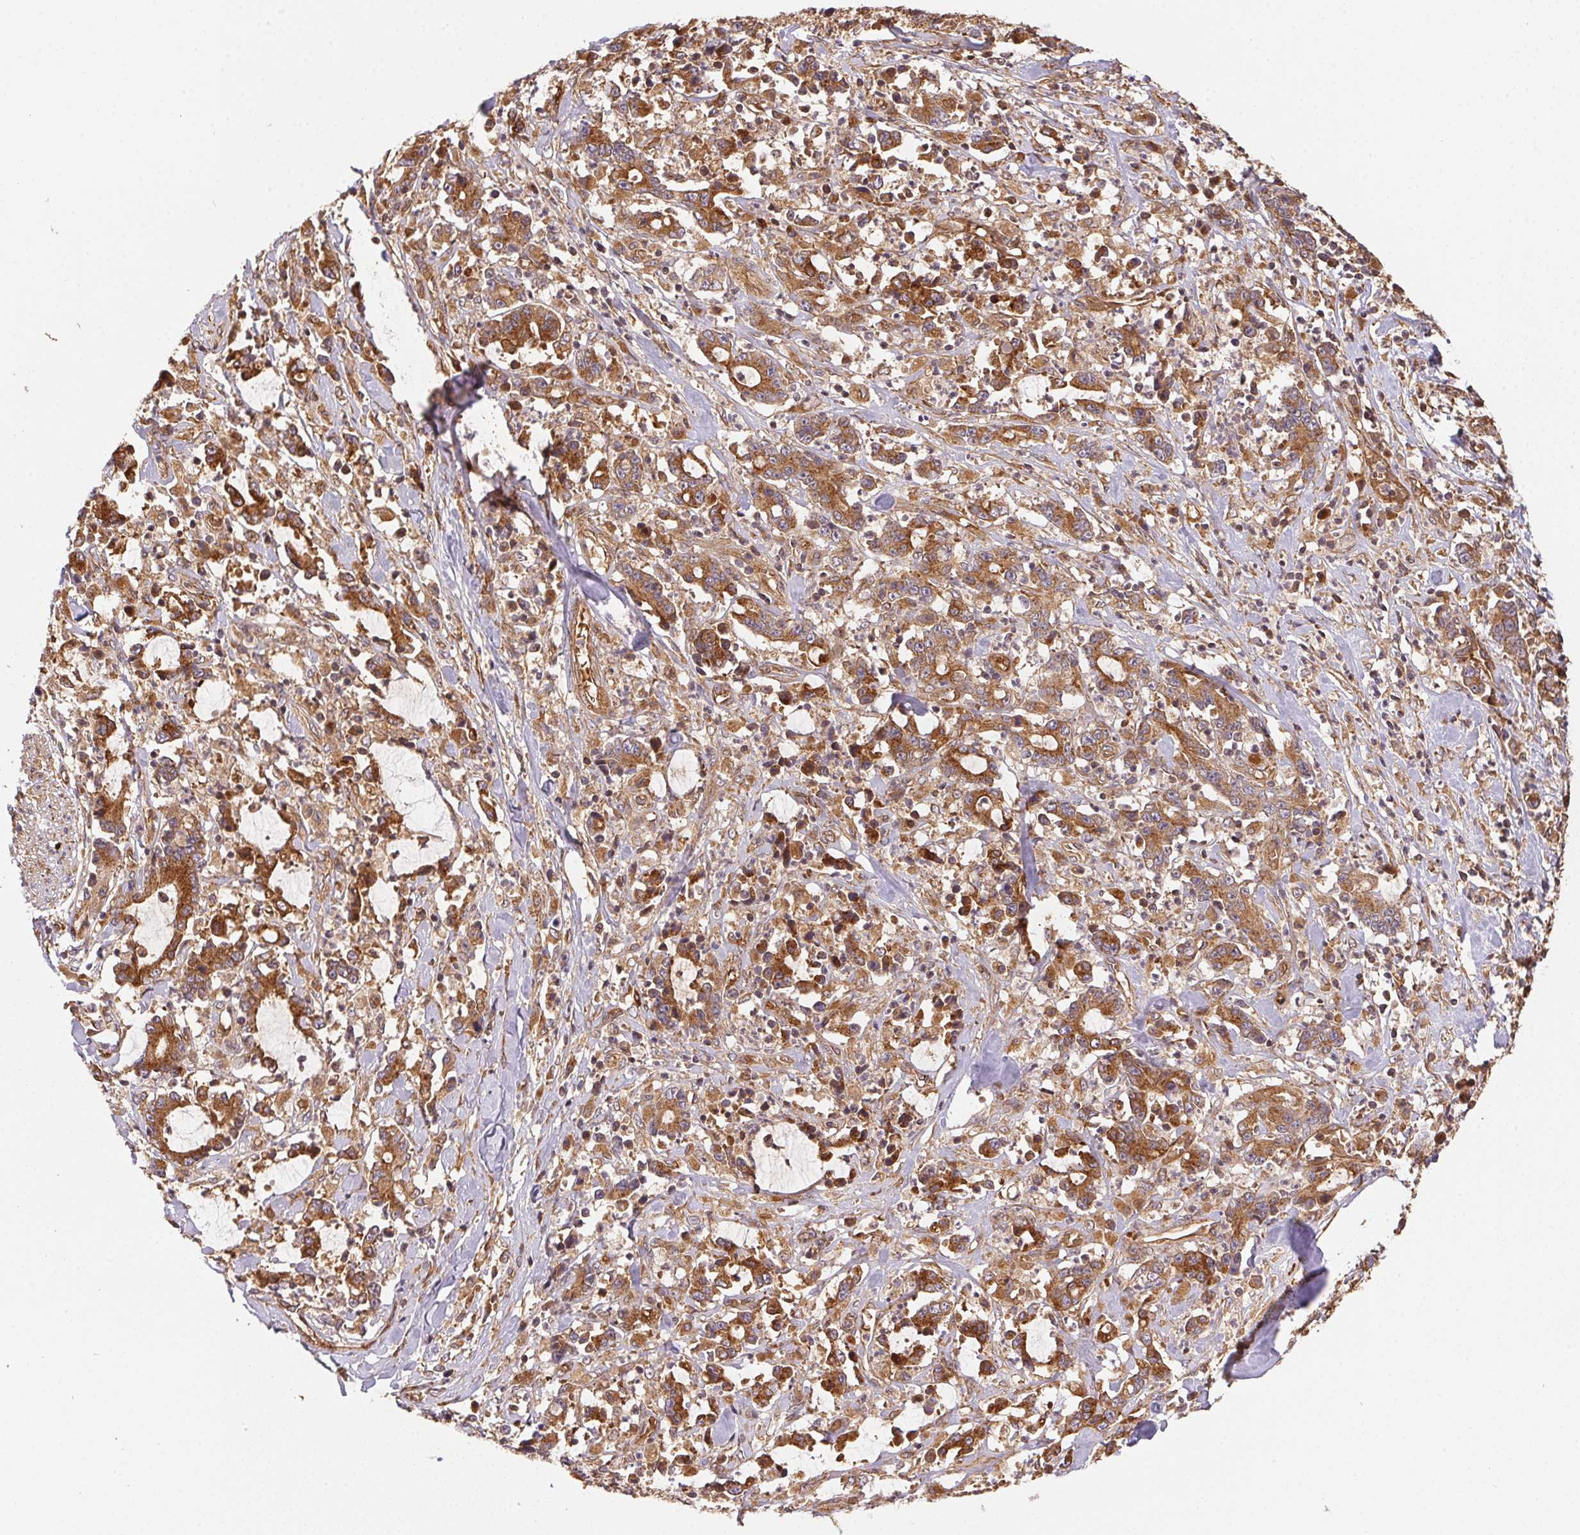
{"staining": {"intensity": "moderate", "quantity": ">75%", "location": "cytoplasmic/membranous"}, "tissue": "stomach cancer", "cell_type": "Tumor cells", "image_type": "cancer", "snomed": [{"axis": "morphology", "description": "Adenocarcinoma, NOS"}, {"axis": "topography", "description": "Stomach, upper"}], "caption": "Moderate cytoplasmic/membranous expression is identified in approximately >75% of tumor cells in stomach cancer (adenocarcinoma).", "gene": "USE1", "patient": {"sex": "male", "age": 68}}